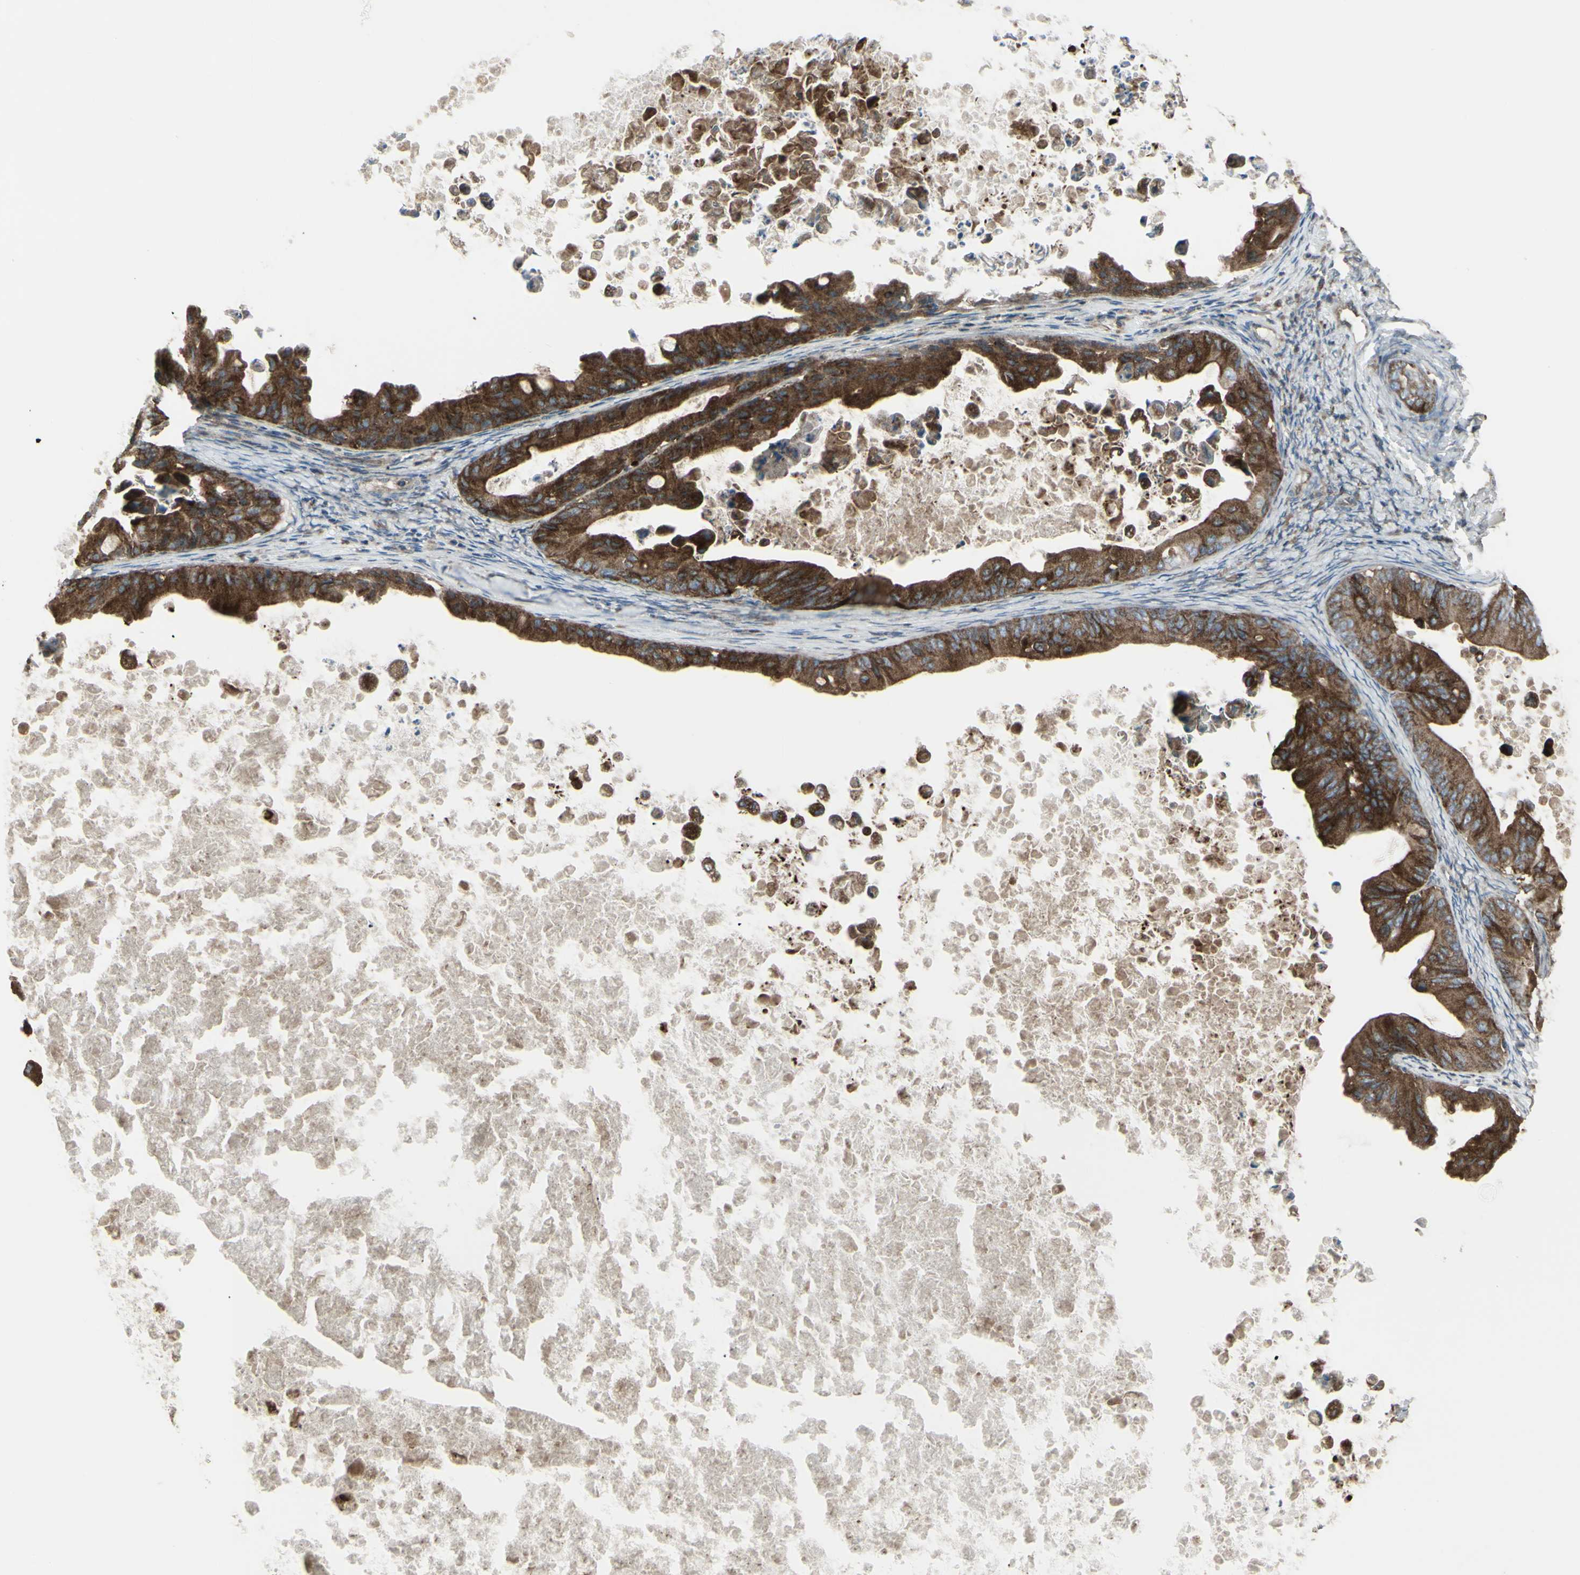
{"staining": {"intensity": "strong", "quantity": ">75%", "location": "cytoplasmic/membranous"}, "tissue": "ovarian cancer", "cell_type": "Tumor cells", "image_type": "cancer", "snomed": [{"axis": "morphology", "description": "Cystadenocarcinoma, mucinous, NOS"}, {"axis": "topography", "description": "Ovary"}], "caption": "Protein staining of mucinous cystadenocarcinoma (ovarian) tissue demonstrates strong cytoplasmic/membranous staining in approximately >75% of tumor cells.", "gene": "NAPA", "patient": {"sex": "female", "age": 37}}